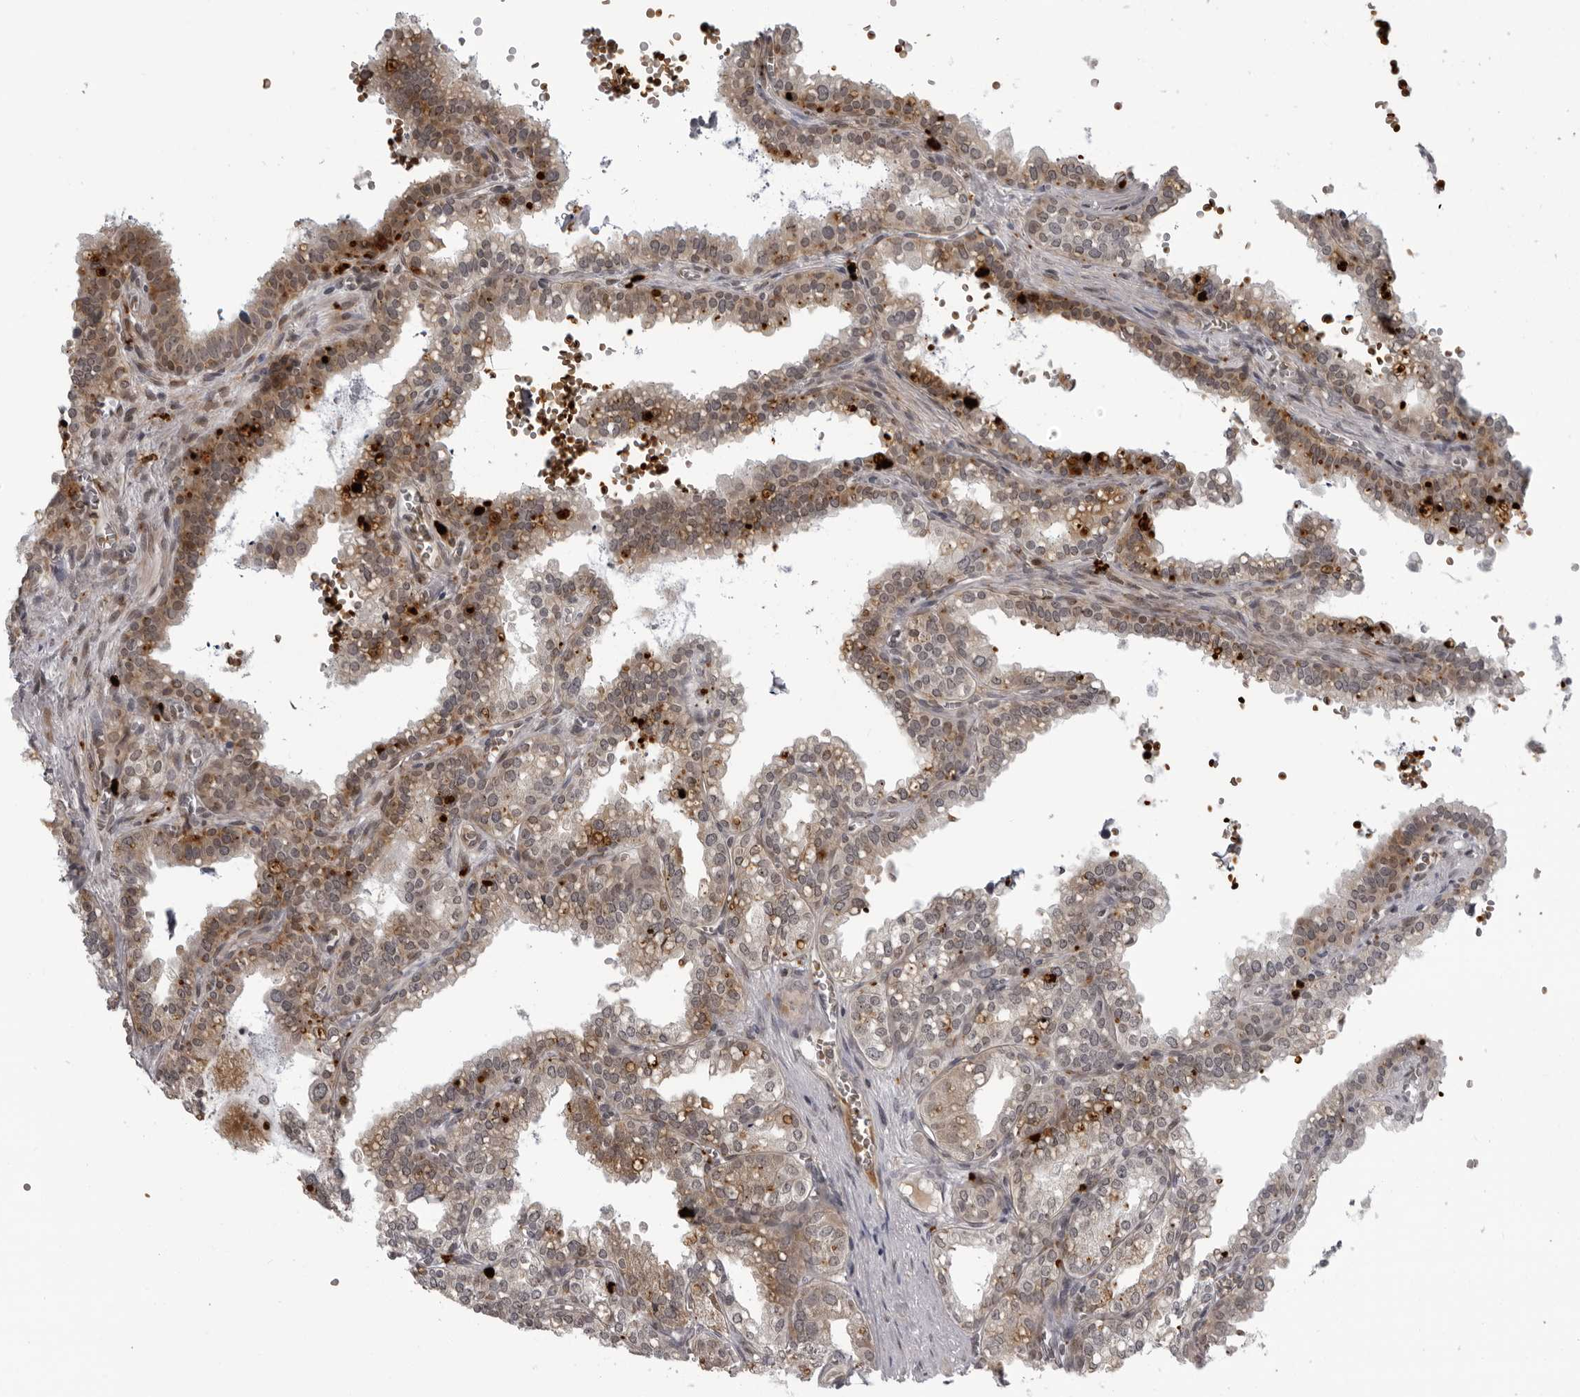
{"staining": {"intensity": "moderate", "quantity": ">75%", "location": "cytoplasmic/membranous"}, "tissue": "seminal vesicle", "cell_type": "Glandular cells", "image_type": "normal", "snomed": [{"axis": "morphology", "description": "Normal tissue, NOS"}, {"axis": "topography", "description": "Prostate"}, {"axis": "topography", "description": "Seminal veicle"}], "caption": "Protein analysis of normal seminal vesicle demonstrates moderate cytoplasmic/membranous expression in approximately >75% of glandular cells.", "gene": "THOP1", "patient": {"sex": "male", "age": 51}}